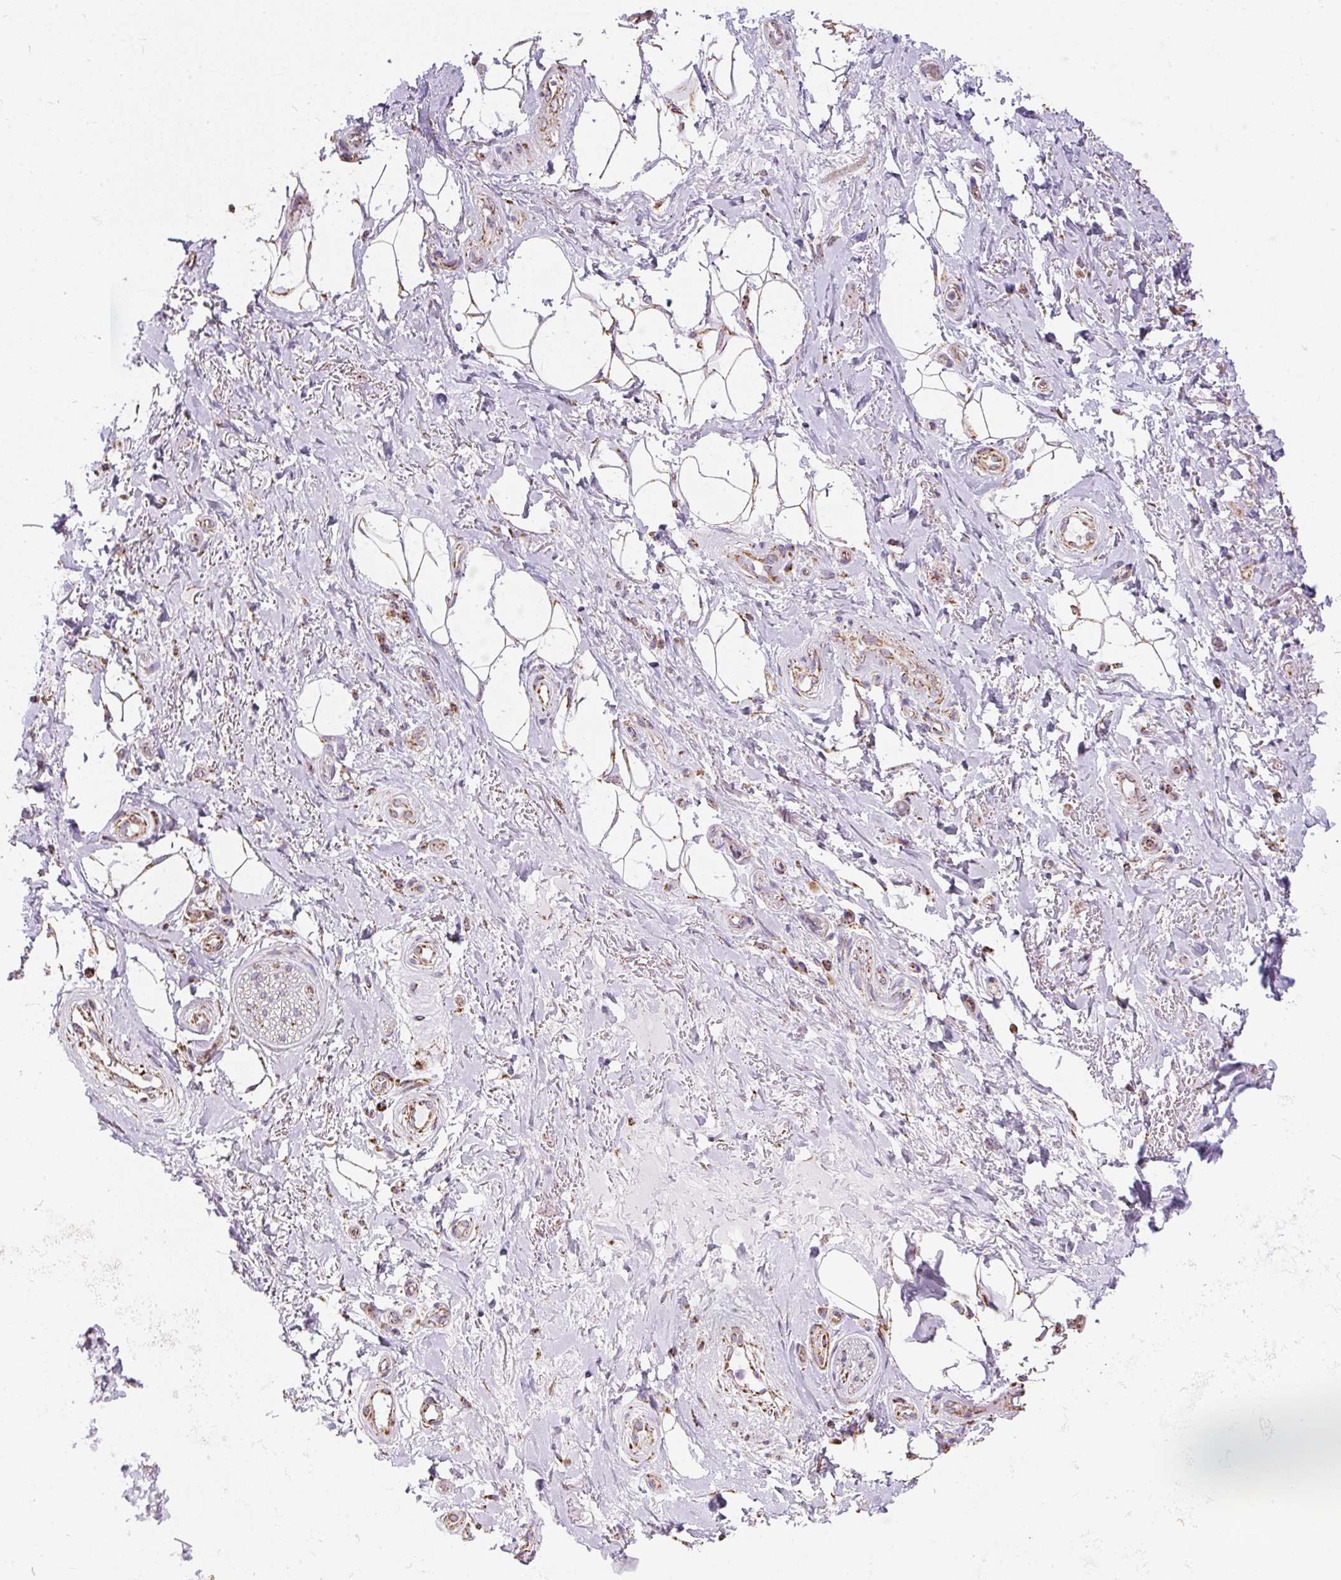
{"staining": {"intensity": "moderate", "quantity": "25%-75%", "location": "cytoplasmic/membranous"}, "tissue": "adipose tissue", "cell_type": "Adipocytes", "image_type": "normal", "snomed": [{"axis": "morphology", "description": "Normal tissue, NOS"}, {"axis": "topography", "description": "Anal"}, {"axis": "topography", "description": "Peripheral nerve tissue"}], "caption": "Benign adipose tissue shows moderate cytoplasmic/membranous expression in approximately 25%-75% of adipocytes The protein of interest is shown in brown color, while the nuclei are stained blue..", "gene": "MAPK11", "patient": {"sex": "male", "age": 53}}